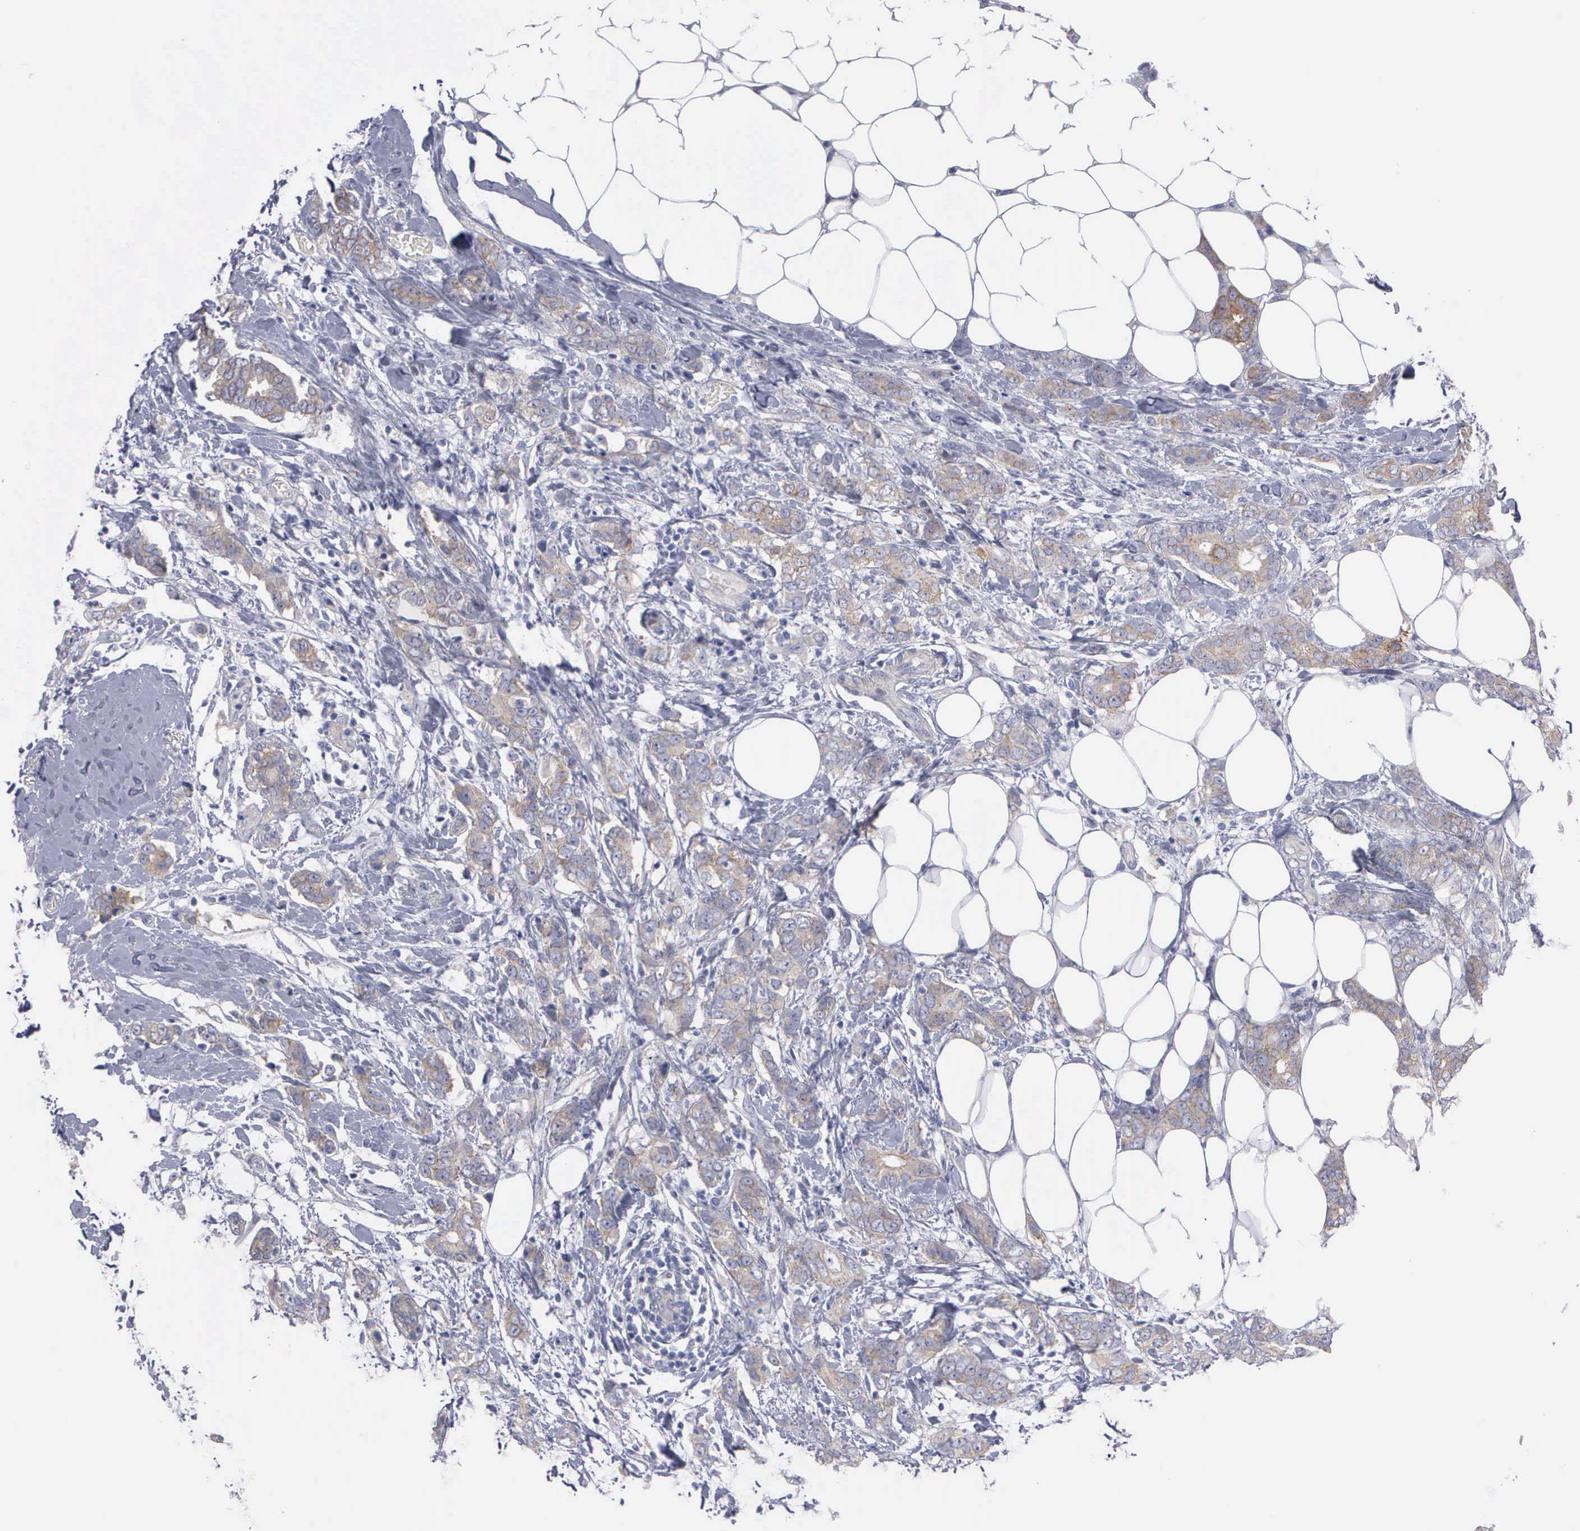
{"staining": {"intensity": "weak", "quantity": ">75%", "location": "cytoplasmic/membranous"}, "tissue": "breast cancer", "cell_type": "Tumor cells", "image_type": "cancer", "snomed": [{"axis": "morphology", "description": "Duct carcinoma"}, {"axis": "topography", "description": "Breast"}], "caption": "Immunohistochemistry (IHC) photomicrograph of neoplastic tissue: invasive ductal carcinoma (breast) stained using IHC demonstrates low levels of weak protein expression localized specifically in the cytoplasmic/membranous of tumor cells, appearing as a cytoplasmic/membranous brown color.", "gene": "CEP170B", "patient": {"sex": "female", "age": 53}}